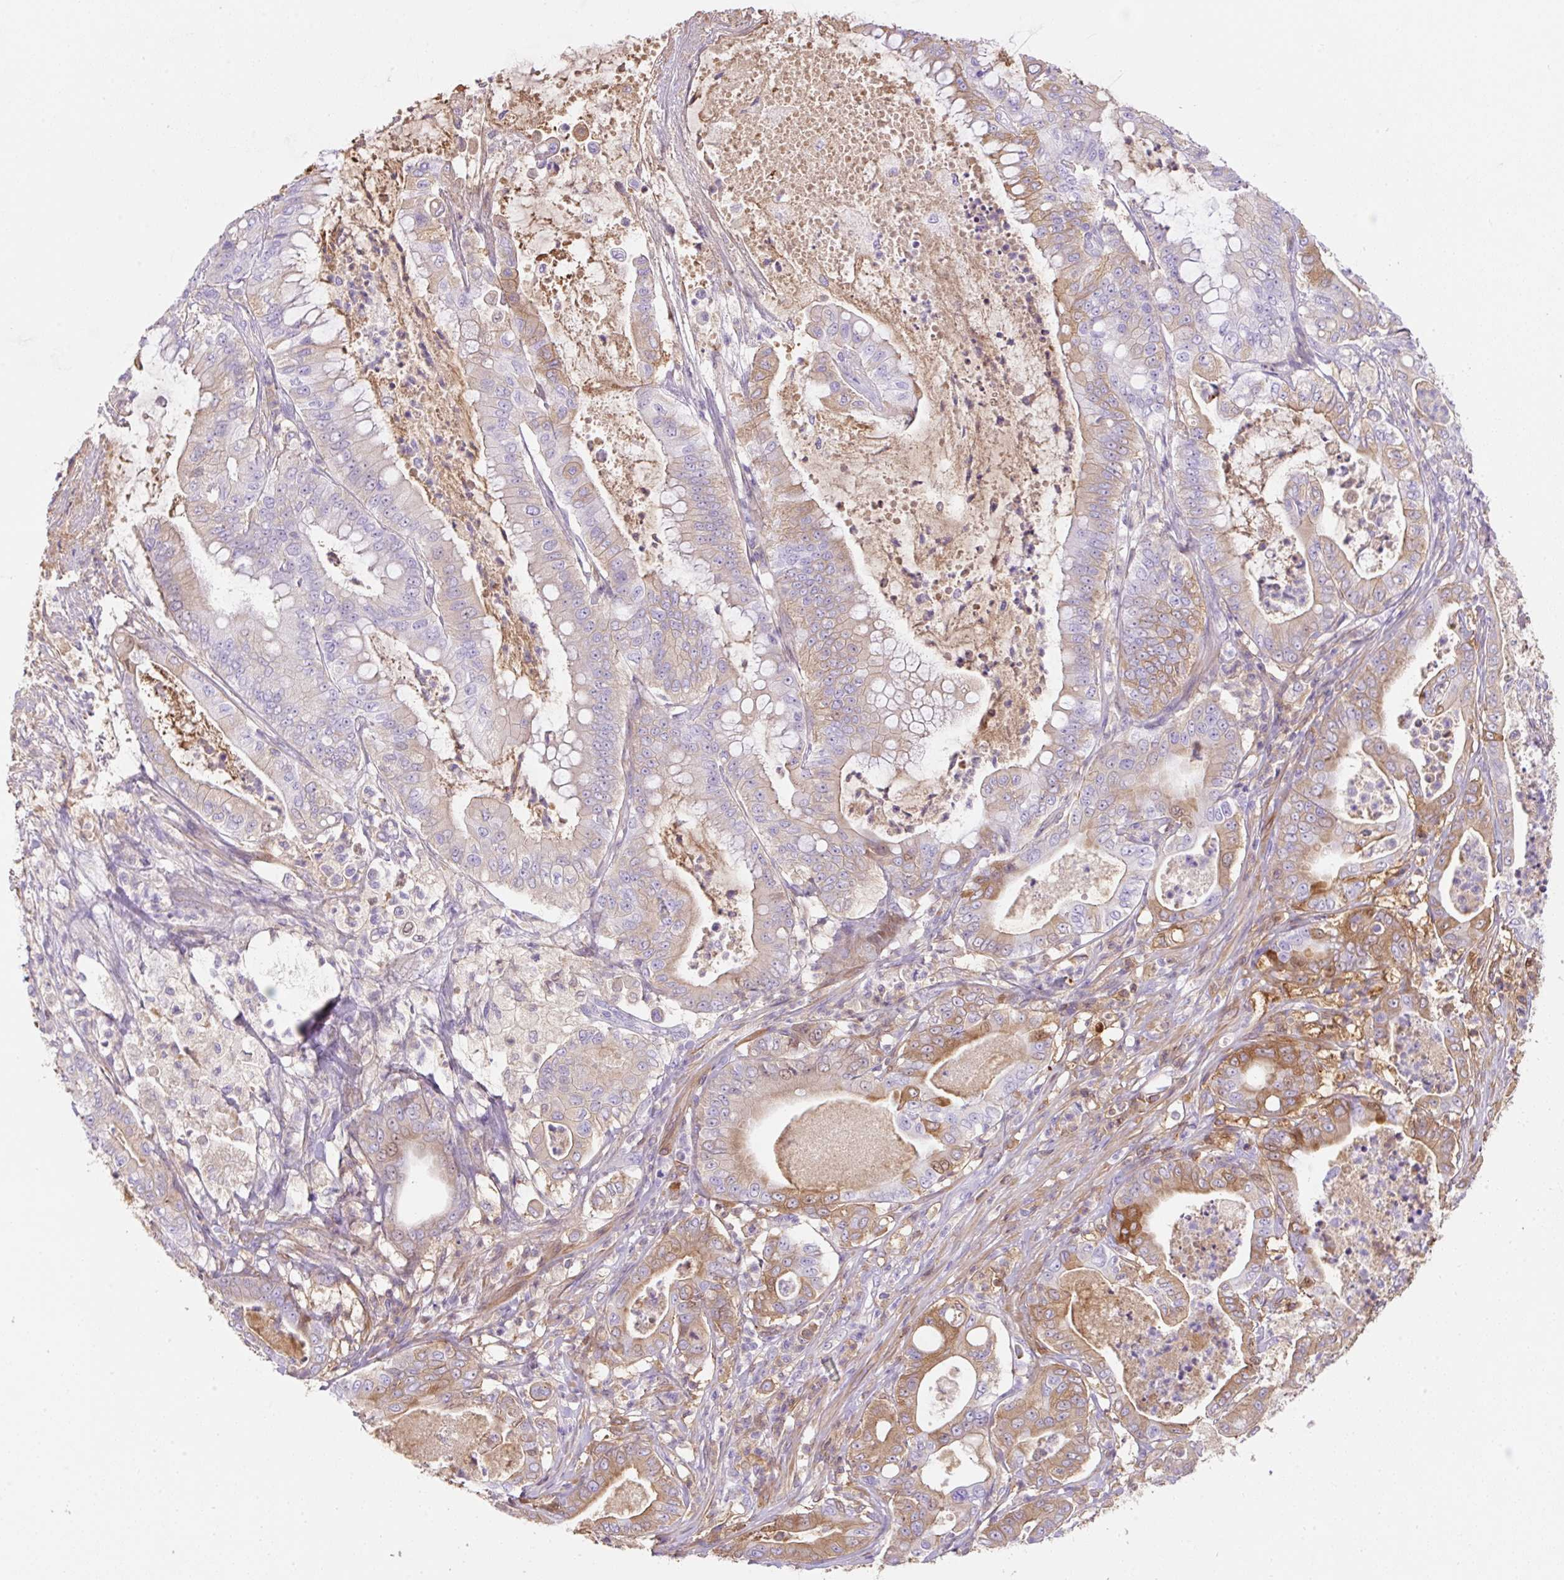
{"staining": {"intensity": "moderate", "quantity": "25%-75%", "location": "cytoplasmic/membranous"}, "tissue": "pancreatic cancer", "cell_type": "Tumor cells", "image_type": "cancer", "snomed": [{"axis": "morphology", "description": "Adenocarcinoma, NOS"}, {"axis": "topography", "description": "Pancreas"}], "caption": "Moderate cytoplasmic/membranous protein staining is identified in about 25%-75% of tumor cells in pancreatic adenocarcinoma. The protein is shown in brown color, while the nuclei are stained blue.", "gene": "TDRD15", "patient": {"sex": "male", "age": 71}}